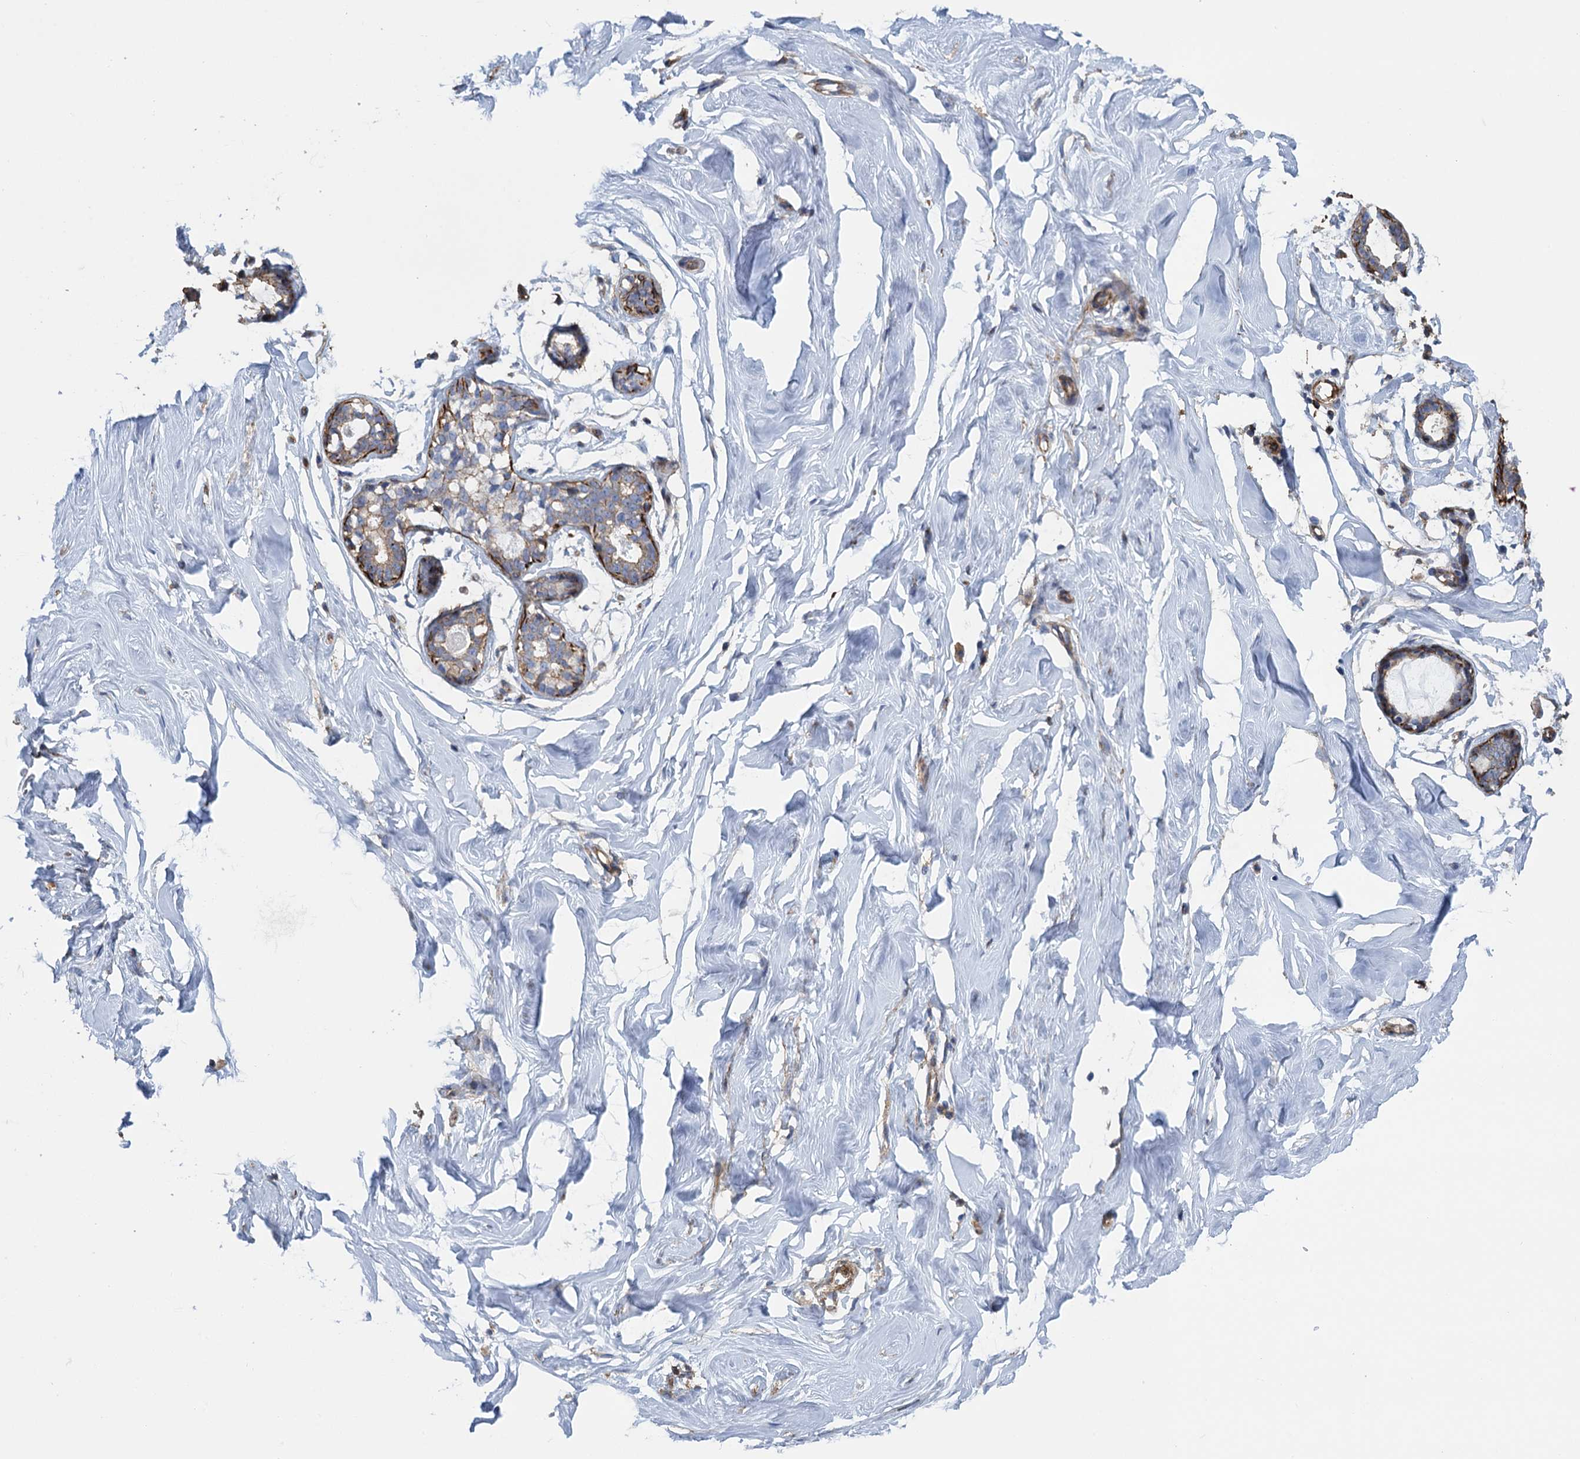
{"staining": {"intensity": "negative", "quantity": "none", "location": "none"}, "tissue": "breast", "cell_type": "Adipocytes", "image_type": "normal", "snomed": [{"axis": "morphology", "description": "Normal tissue, NOS"}, {"axis": "morphology", "description": "Adenoma, NOS"}, {"axis": "topography", "description": "Breast"}], "caption": "This is a micrograph of immunohistochemistry (IHC) staining of unremarkable breast, which shows no staining in adipocytes. Nuclei are stained in blue.", "gene": "PROSER2", "patient": {"sex": "female", "age": 23}}